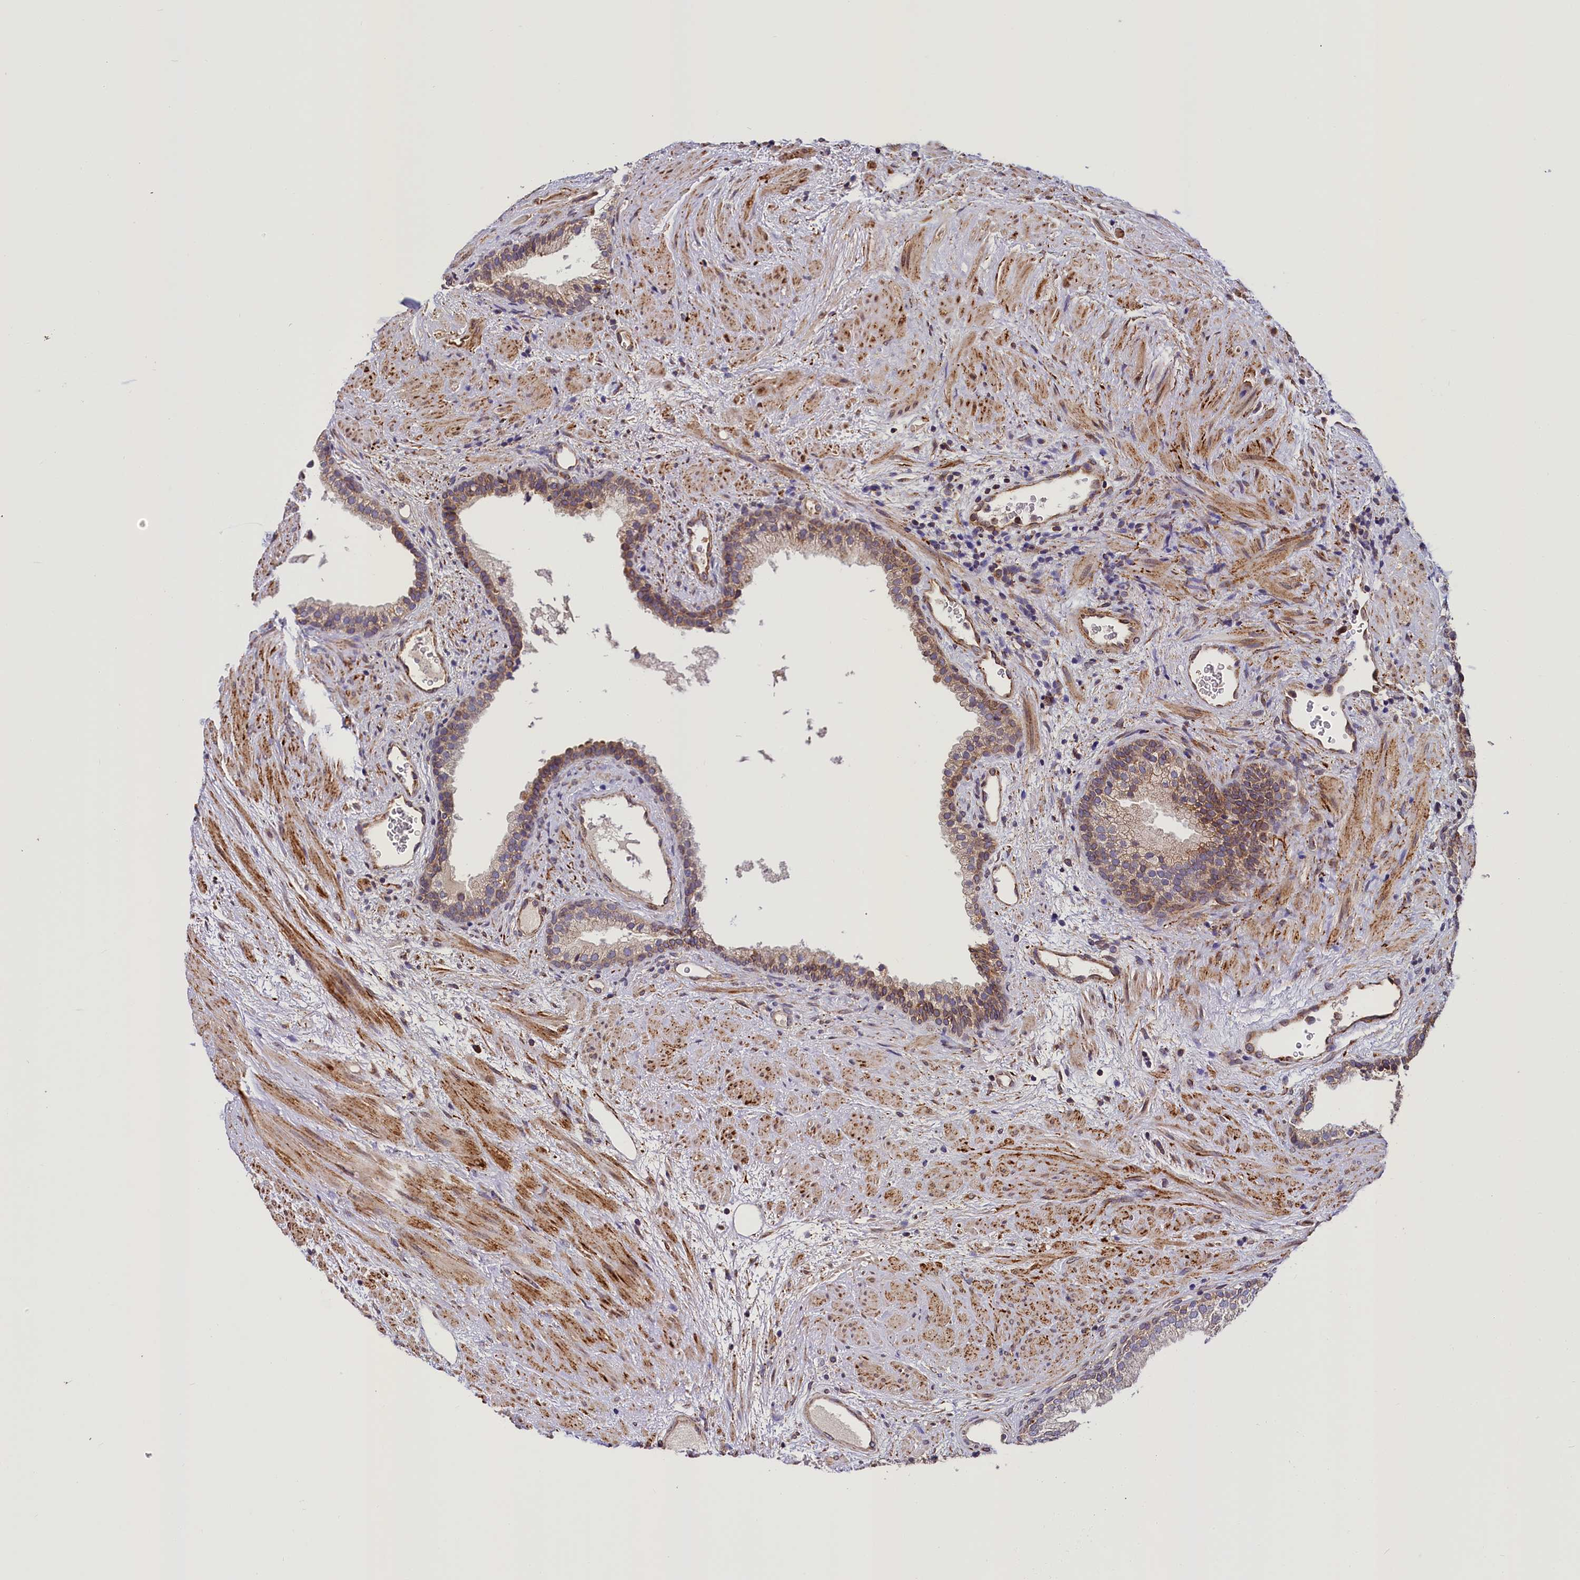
{"staining": {"intensity": "moderate", "quantity": "<25%", "location": "cytoplasmic/membranous"}, "tissue": "prostate", "cell_type": "Glandular cells", "image_type": "normal", "snomed": [{"axis": "morphology", "description": "Normal tissue, NOS"}, {"axis": "topography", "description": "Prostate"}], "caption": "Prostate stained for a protein demonstrates moderate cytoplasmic/membranous positivity in glandular cells. (Stains: DAB (3,3'-diaminobenzidine) in brown, nuclei in blue, Microscopy: brightfield microscopy at high magnification).", "gene": "SUPV3L1", "patient": {"sex": "male", "age": 76}}